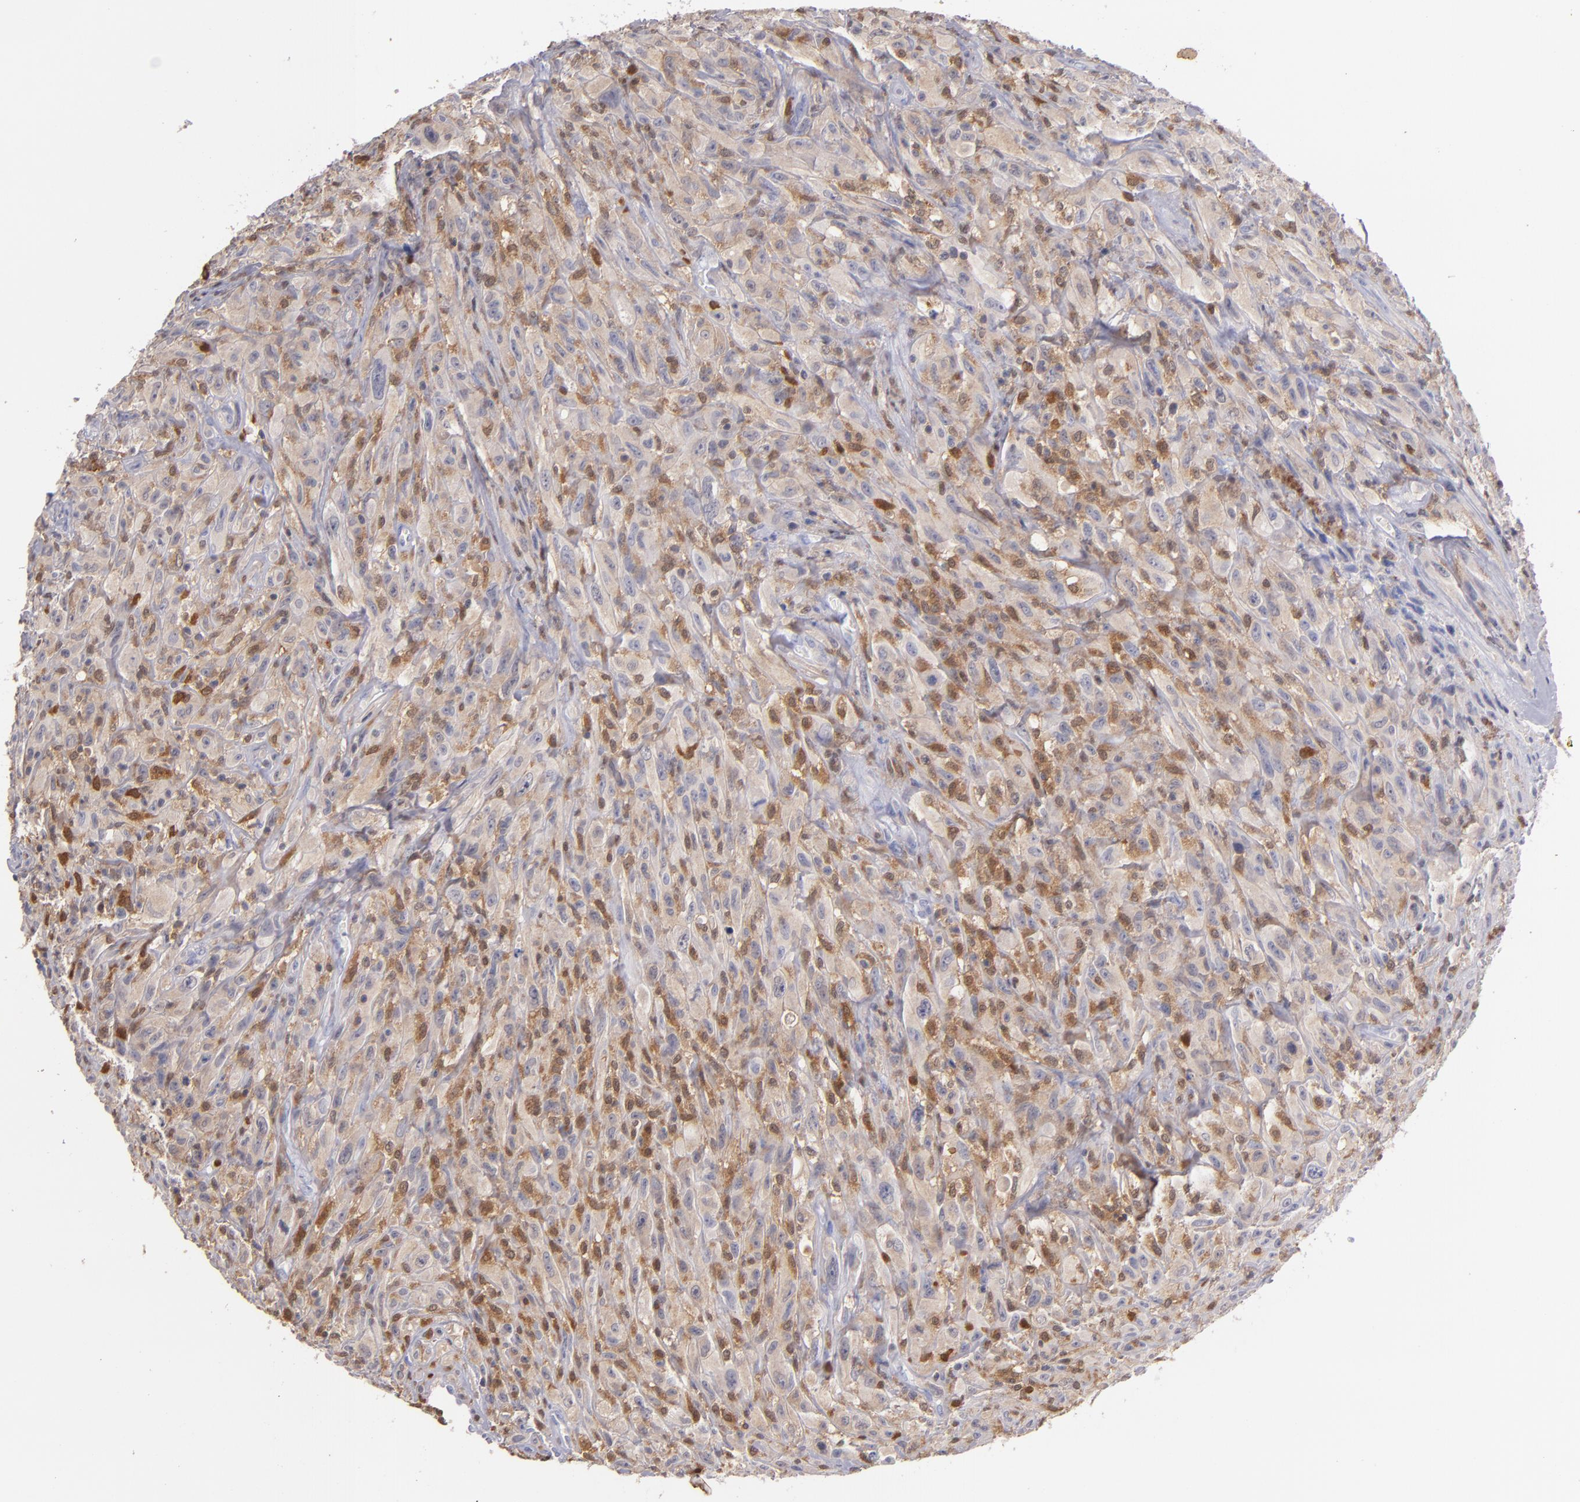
{"staining": {"intensity": "weak", "quantity": ">75%", "location": "cytoplasmic/membranous"}, "tissue": "glioma", "cell_type": "Tumor cells", "image_type": "cancer", "snomed": [{"axis": "morphology", "description": "Glioma, malignant, High grade"}, {"axis": "topography", "description": "Brain"}], "caption": "Weak cytoplasmic/membranous expression is seen in approximately >75% of tumor cells in glioma.", "gene": "PRKCD", "patient": {"sex": "male", "age": 48}}